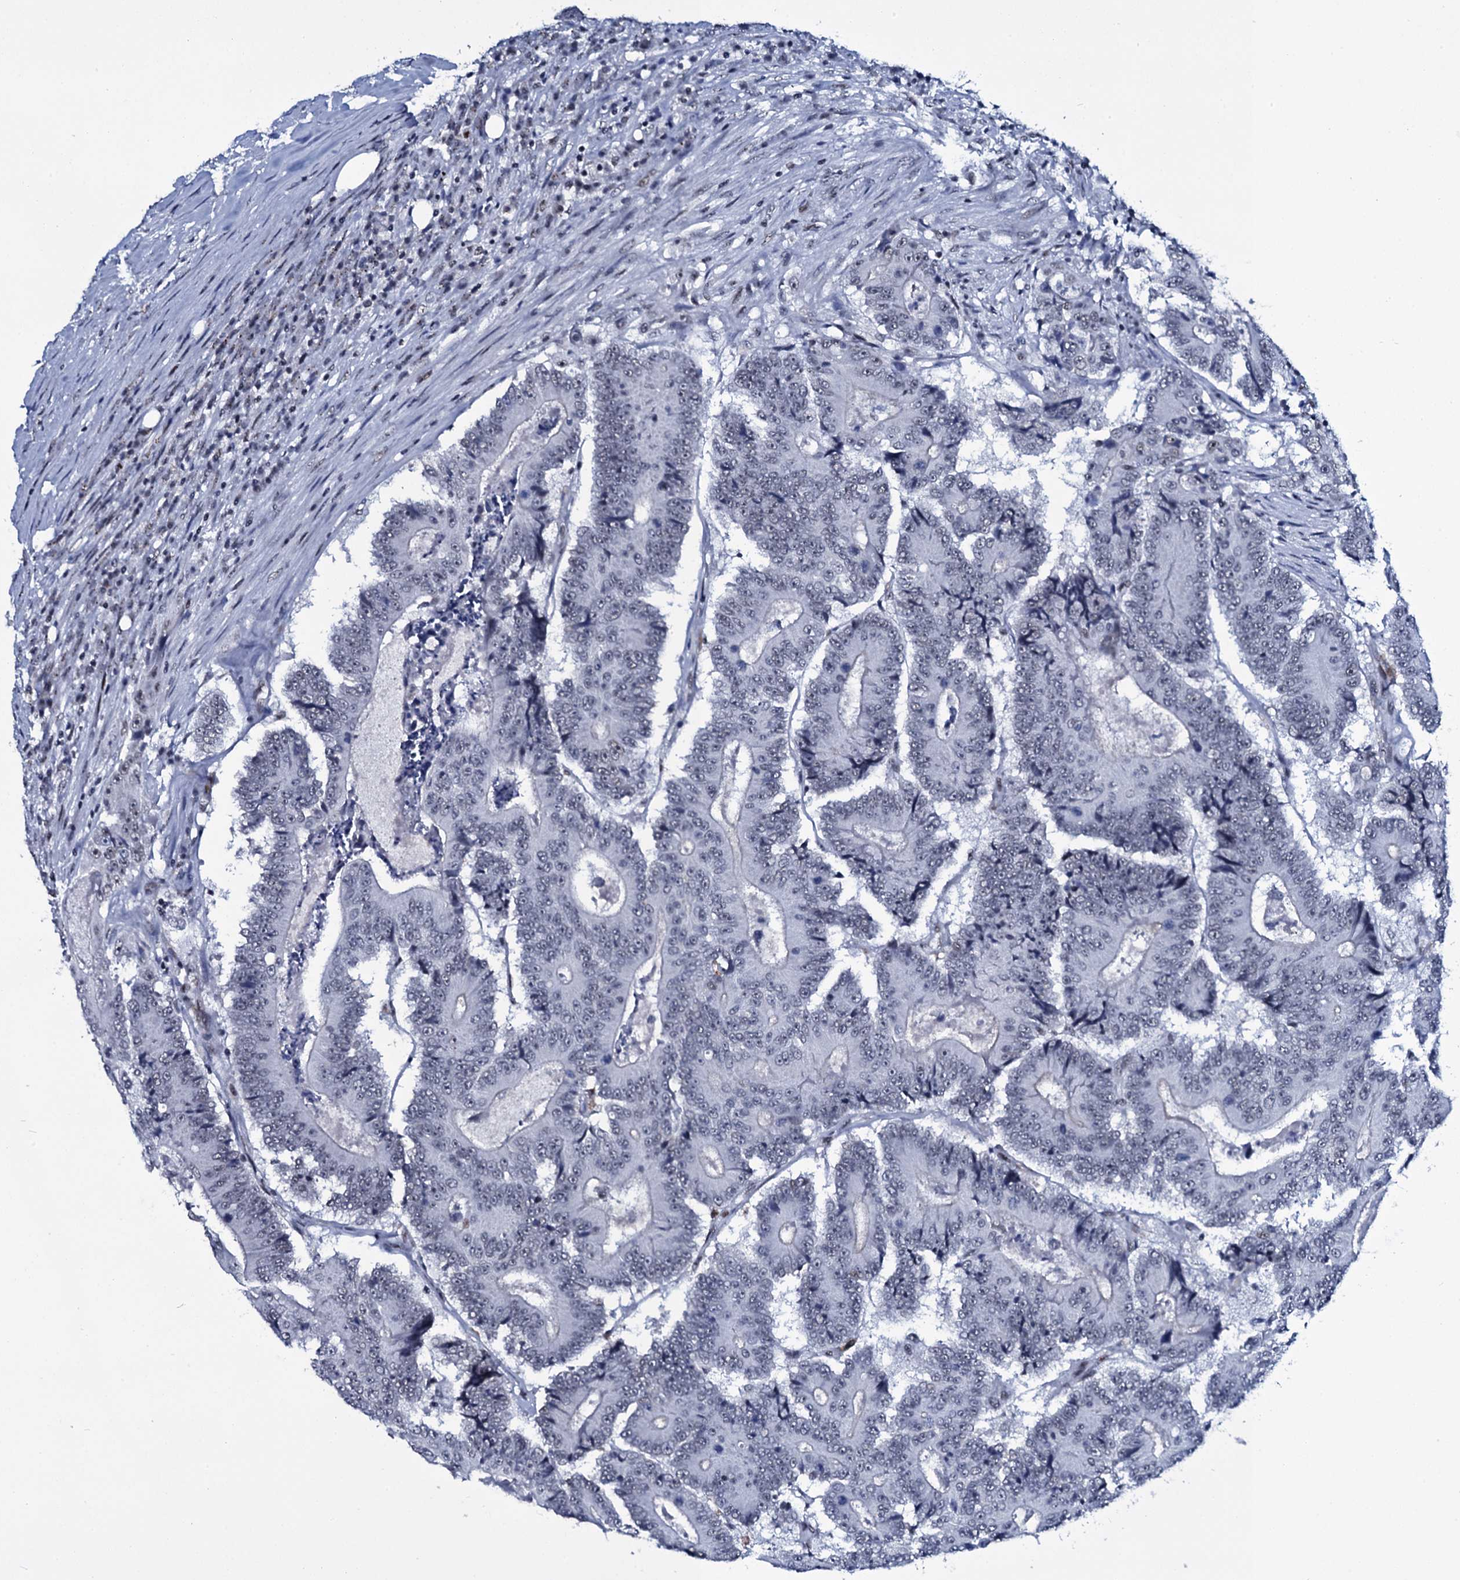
{"staining": {"intensity": "negative", "quantity": "none", "location": "none"}, "tissue": "colorectal cancer", "cell_type": "Tumor cells", "image_type": "cancer", "snomed": [{"axis": "morphology", "description": "Adenocarcinoma, NOS"}, {"axis": "topography", "description": "Colon"}], "caption": "This is a image of IHC staining of colorectal cancer, which shows no positivity in tumor cells. (Immunohistochemistry (ihc), brightfield microscopy, high magnification).", "gene": "ZMIZ2", "patient": {"sex": "male", "age": 83}}